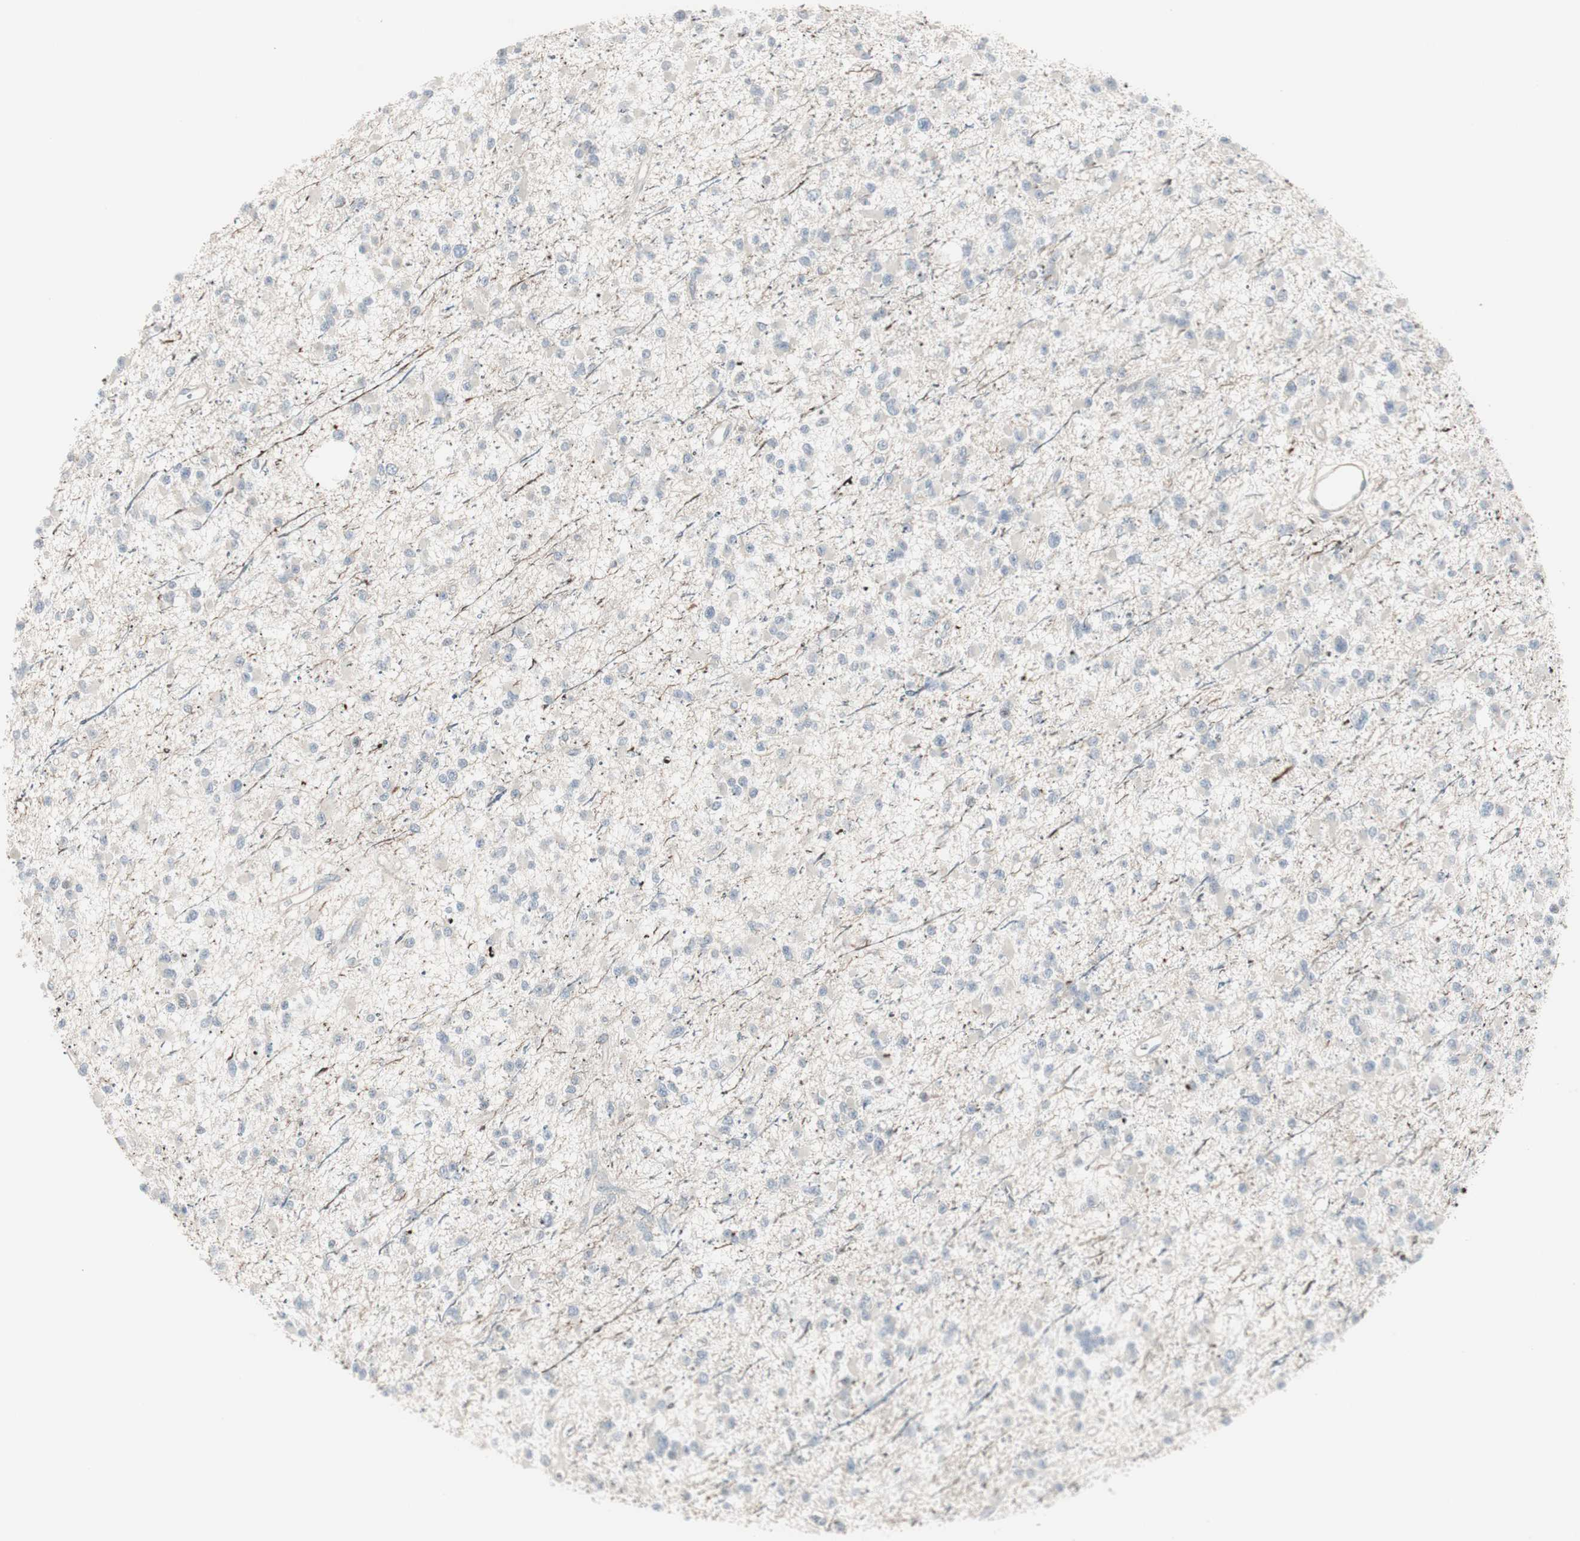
{"staining": {"intensity": "negative", "quantity": "none", "location": "none"}, "tissue": "glioma", "cell_type": "Tumor cells", "image_type": "cancer", "snomed": [{"axis": "morphology", "description": "Glioma, malignant, Low grade"}, {"axis": "topography", "description": "Brain"}], "caption": "Tumor cells are negative for brown protein staining in glioma.", "gene": "DMPK", "patient": {"sex": "female", "age": 22}}